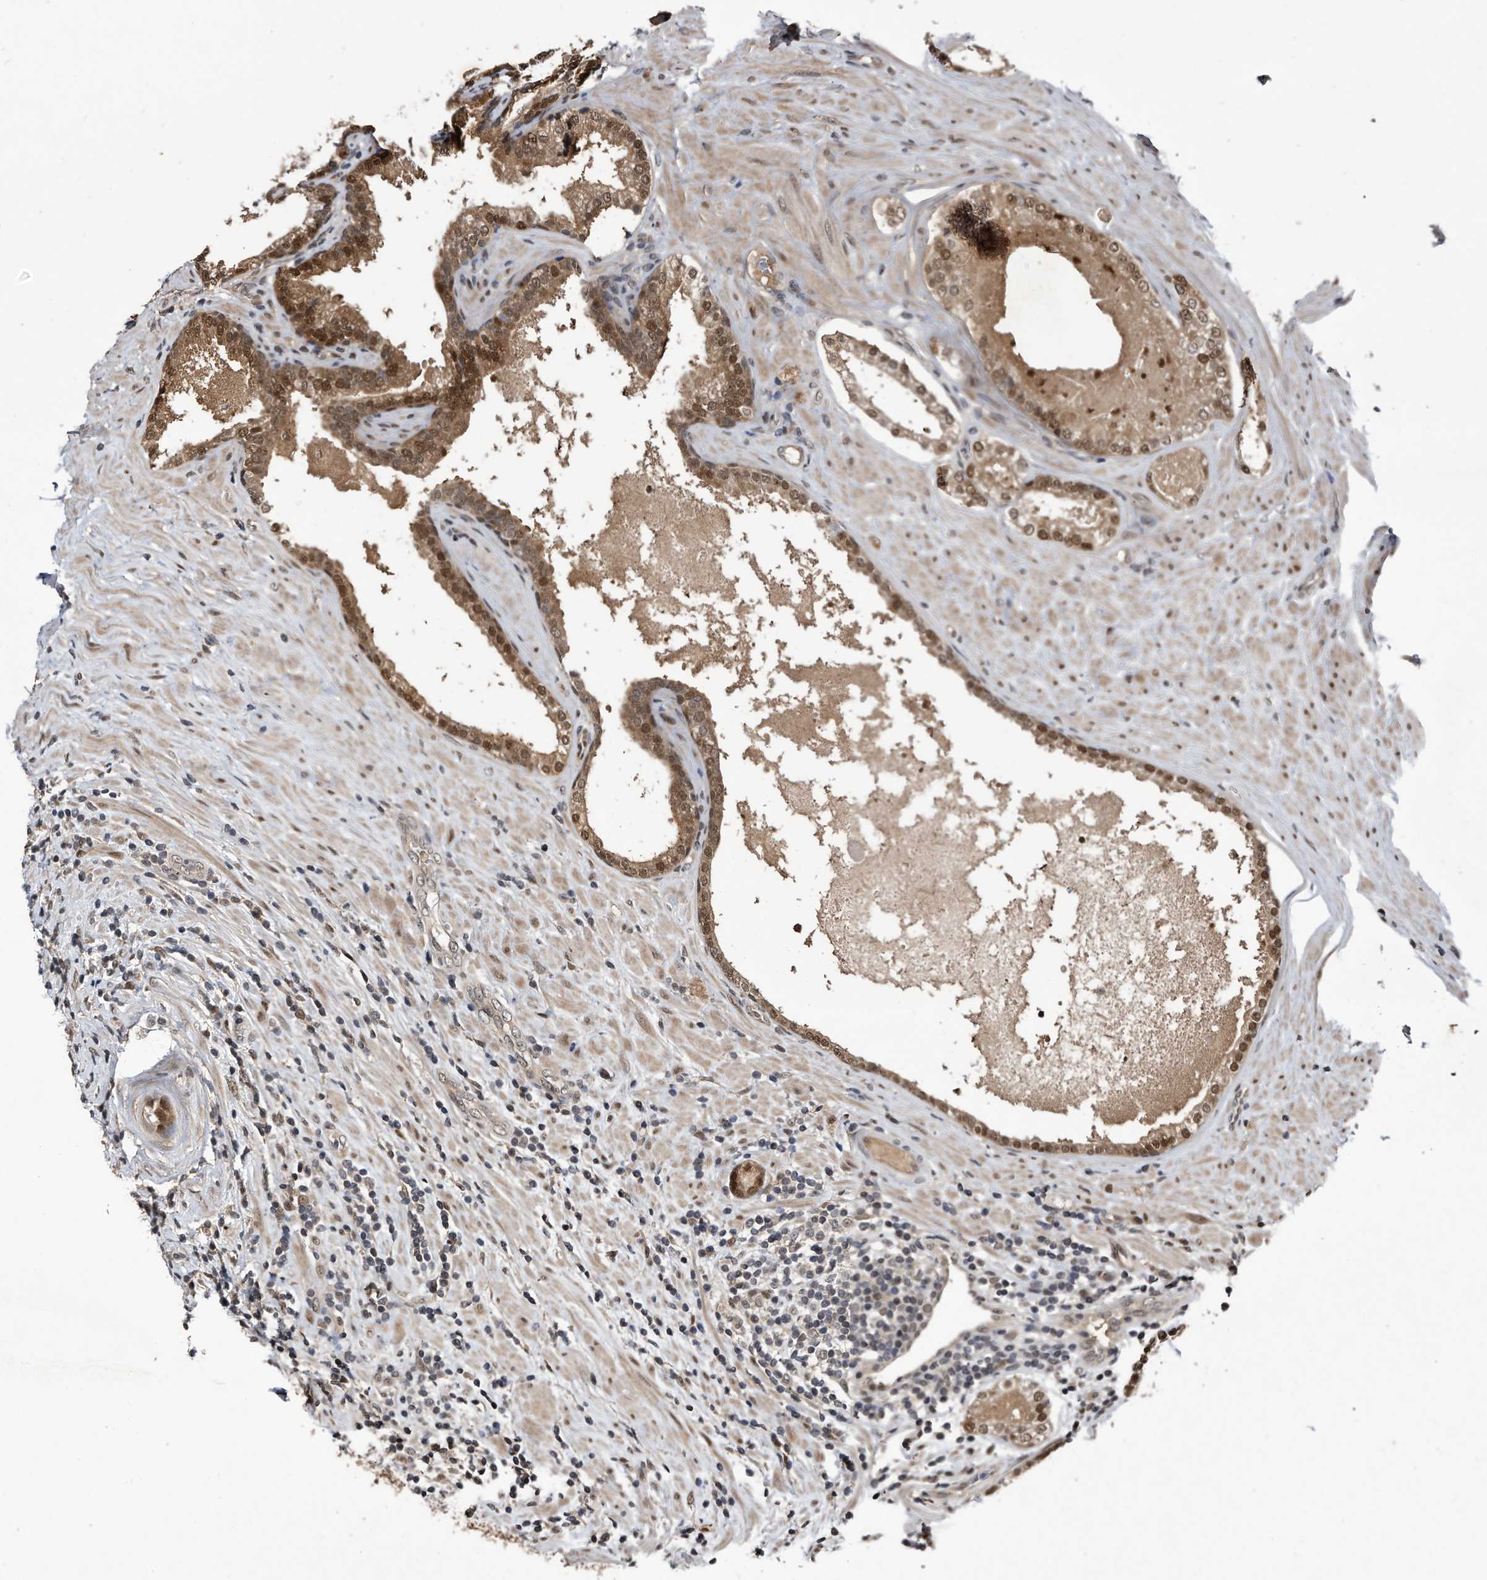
{"staining": {"intensity": "moderate", "quantity": ">75%", "location": "cytoplasmic/membranous,nuclear"}, "tissue": "prostate cancer", "cell_type": "Tumor cells", "image_type": "cancer", "snomed": [{"axis": "morphology", "description": "Adenocarcinoma, High grade"}, {"axis": "topography", "description": "Prostate"}], "caption": "Tumor cells display moderate cytoplasmic/membranous and nuclear staining in approximately >75% of cells in prostate cancer.", "gene": "RAD23B", "patient": {"sex": "male", "age": 73}}